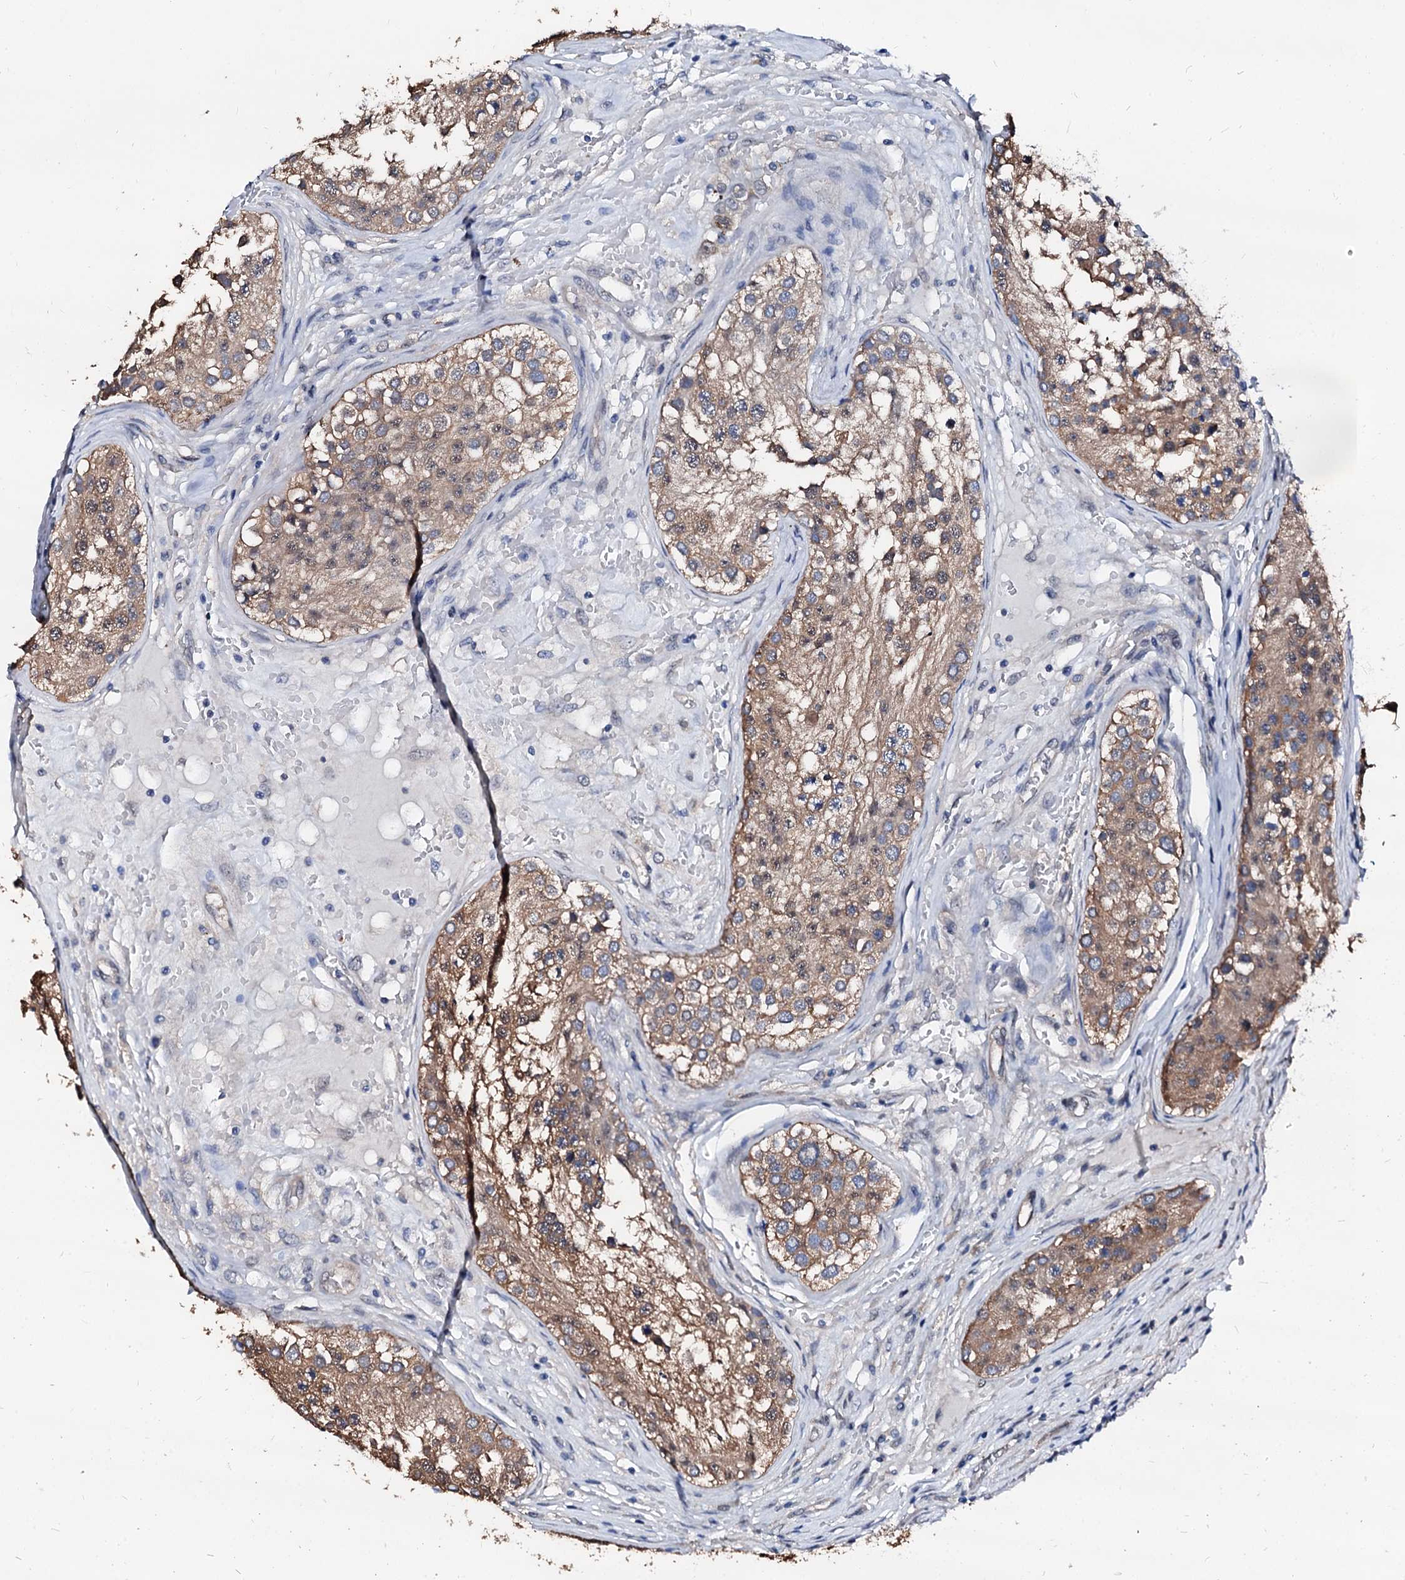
{"staining": {"intensity": "weak", "quantity": ">75%", "location": "cytoplasmic/membranous"}, "tissue": "testis cancer", "cell_type": "Tumor cells", "image_type": "cancer", "snomed": [{"axis": "morphology", "description": "Carcinoma, Embryonal, NOS"}, {"axis": "topography", "description": "Testis"}], "caption": "The image exhibits immunohistochemical staining of testis embryonal carcinoma. There is weak cytoplasmic/membranous staining is identified in about >75% of tumor cells.", "gene": "CSN2", "patient": {"sex": "male", "age": 25}}